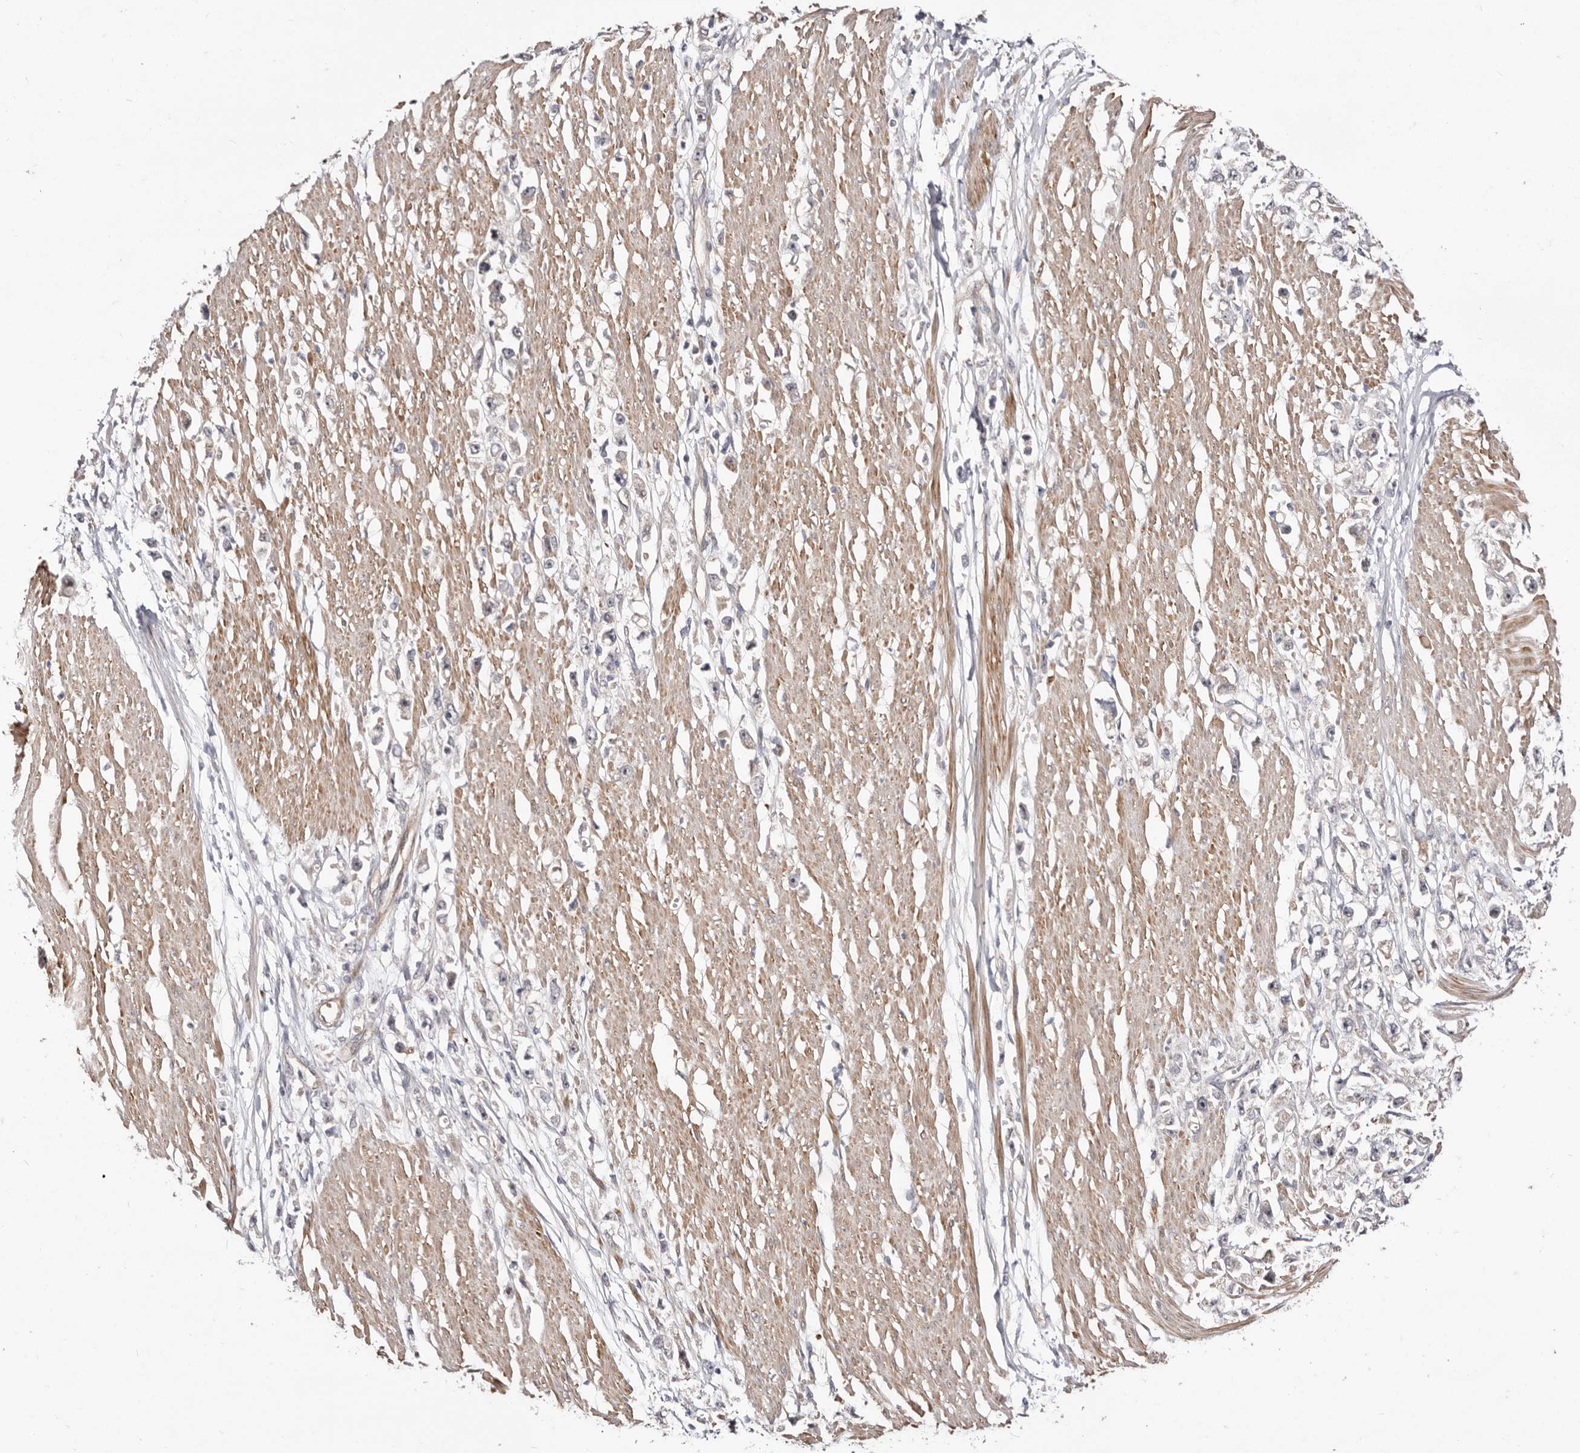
{"staining": {"intensity": "negative", "quantity": "none", "location": "none"}, "tissue": "stomach cancer", "cell_type": "Tumor cells", "image_type": "cancer", "snomed": [{"axis": "morphology", "description": "Adenocarcinoma, NOS"}, {"axis": "topography", "description": "Stomach"}], "caption": "A histopathology image of human adenocarcinoma (stomach) is negative for staining in tumor cells. (DAB (3,3'-diaminobenzidine) IHC visualized using brightfield microscopy, high magnification).", "gene": "GPATCH4", "patient": {"sex": "female", "age": 59}}